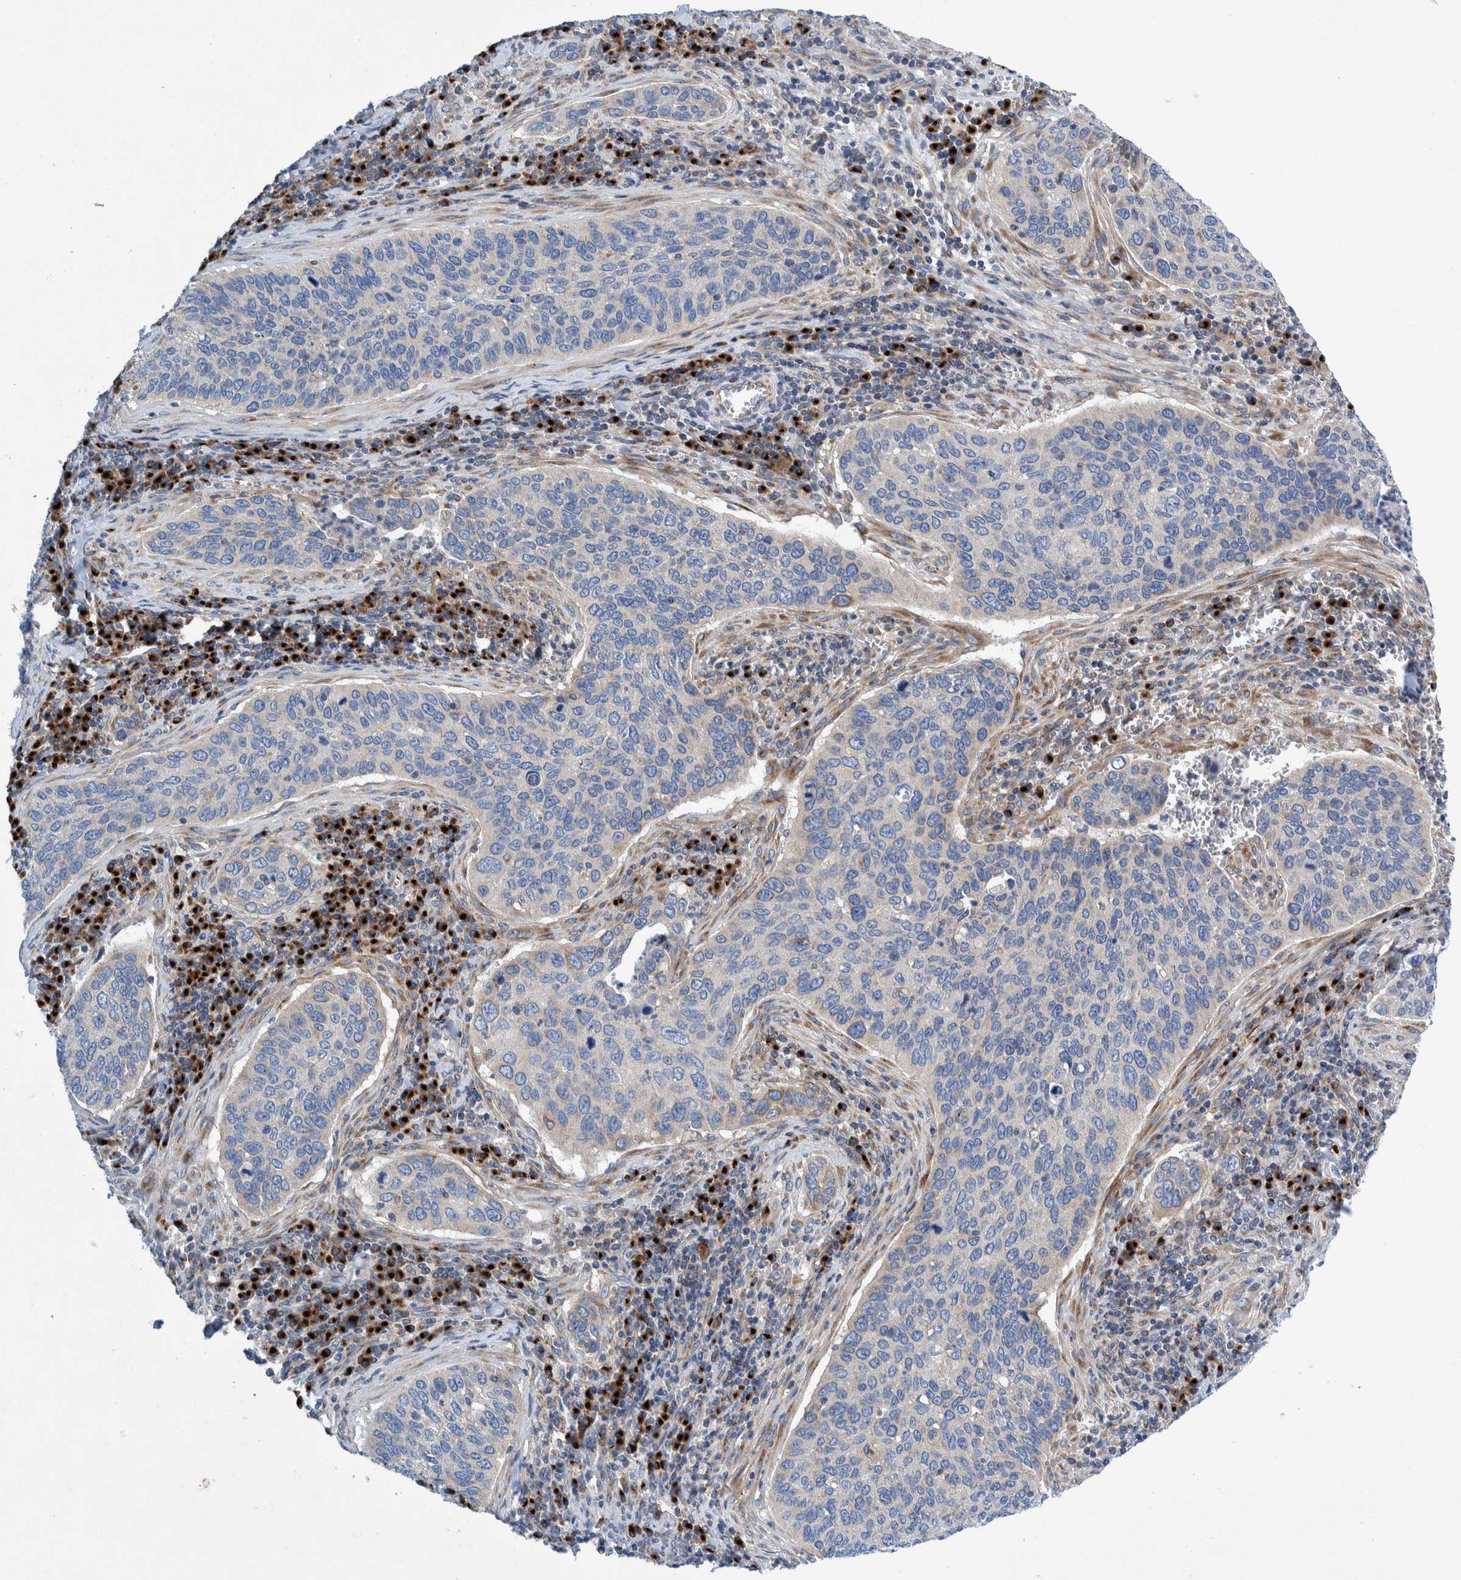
{"staining": {"intensity": "weak", "quantity": "<25%", "location": "cytoplasmic/membranous"}, "tissue": "cervical cancer", "cell_type": "Tumor cells", "image_type": "cancer", "snomed": [{"axis": "morphology", "description": "Squamous cell carcinoma, NOS"}, {"axis": "topography", "description": "Cervix"}], "caption": "Photomicrograph shows no significant protein positivity in tumor cells of cervical cancer (squamous cell carcinoma).", "gene": "TRIM58", "patient": {"sex": "female", "age": 53}}